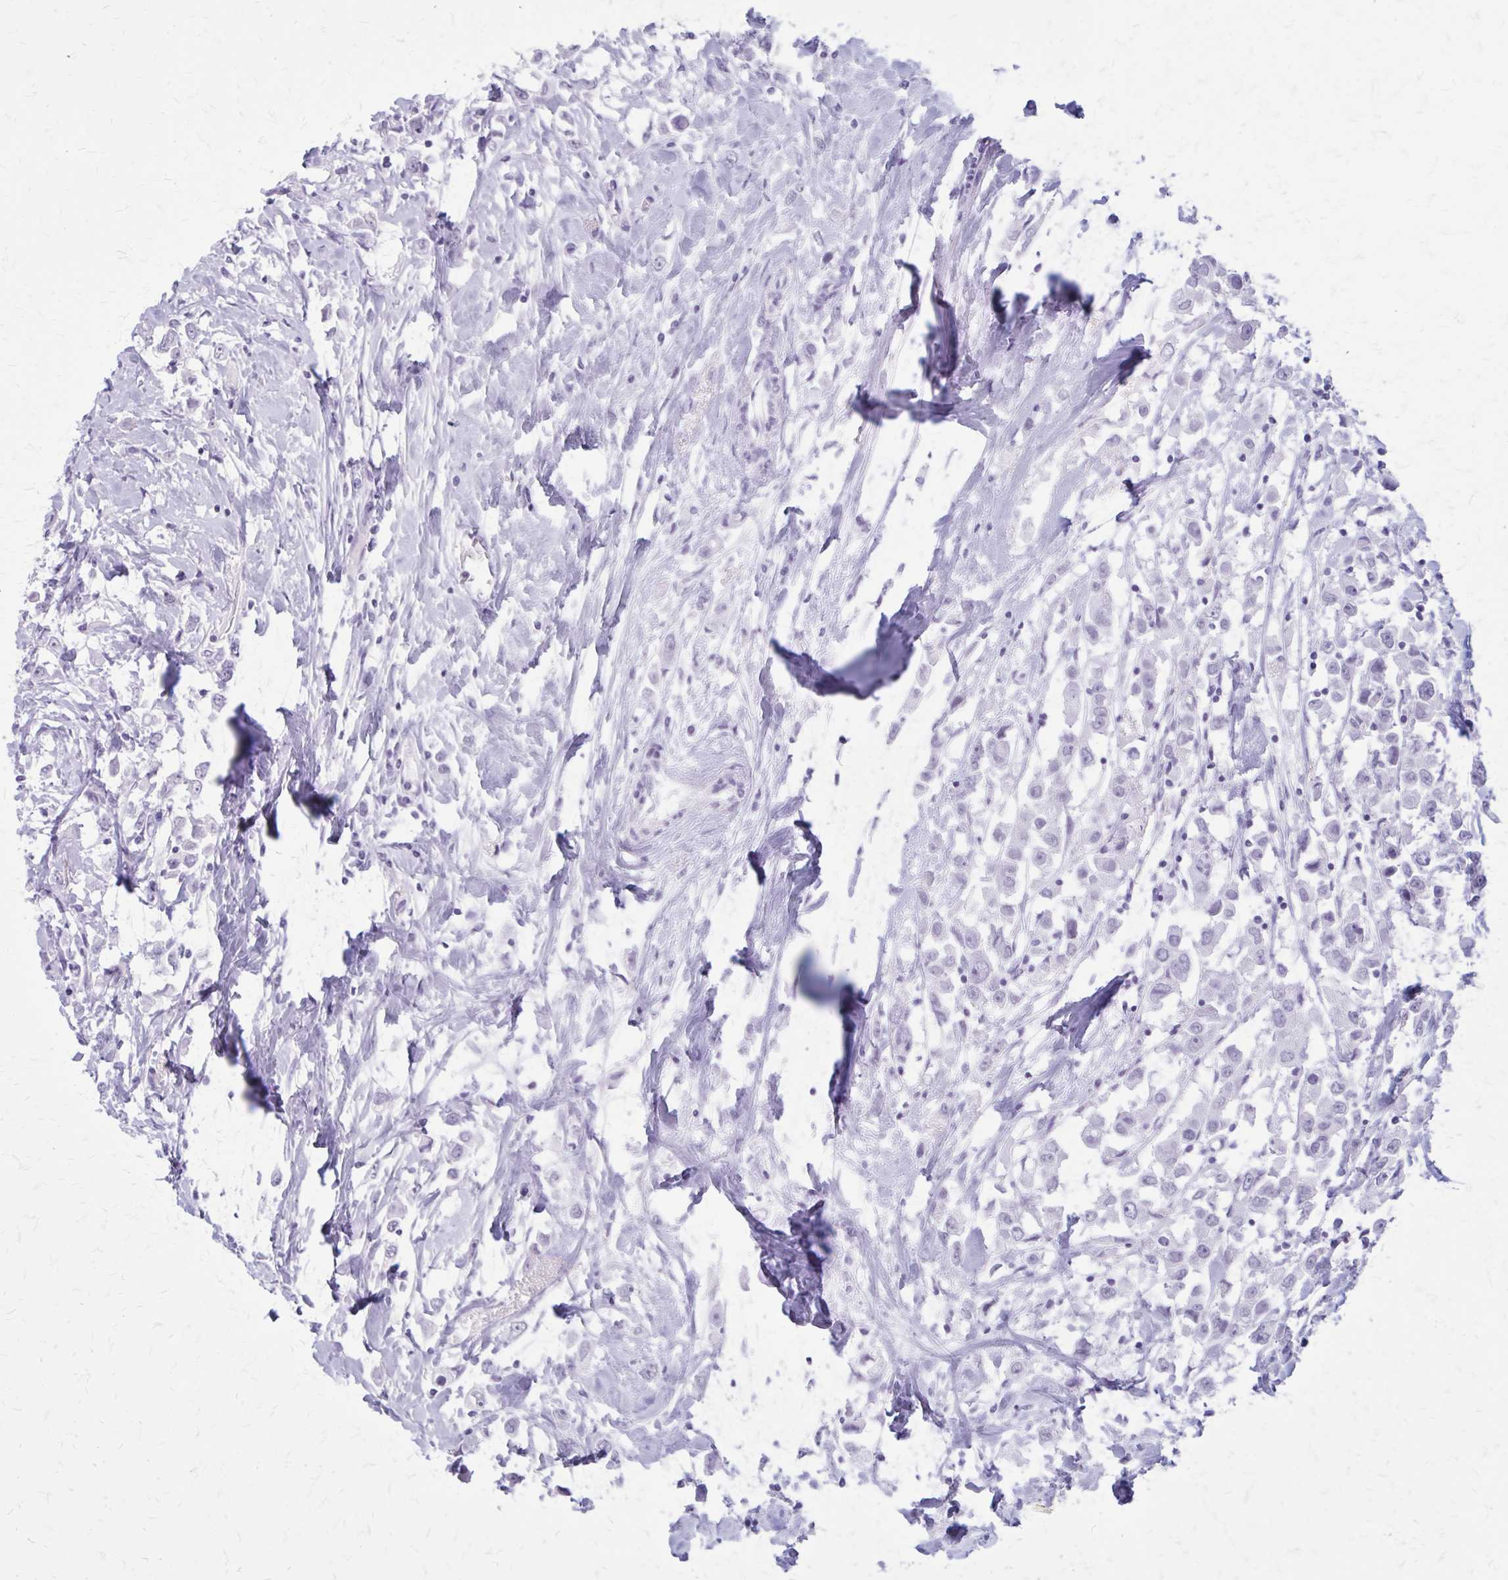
{"staining": {"intensity": "negative", "quantity": "none", "location": "none"}, "tissue": "breast cancer", "cell_type": "Tumor cells", "image_type": "cancer", "snomed": [{"axis": "morphology", "description": "Duct carcinoma"}, {"axis": "topography", "description": "Breast"}], "caption": "Breast cancer (infiltrating ductal carcinoma) stained for a protein using IHC reveals no positivity tumor cells.", "gene": "GAD1", "patient": {"sex": "female", "age": 61}}